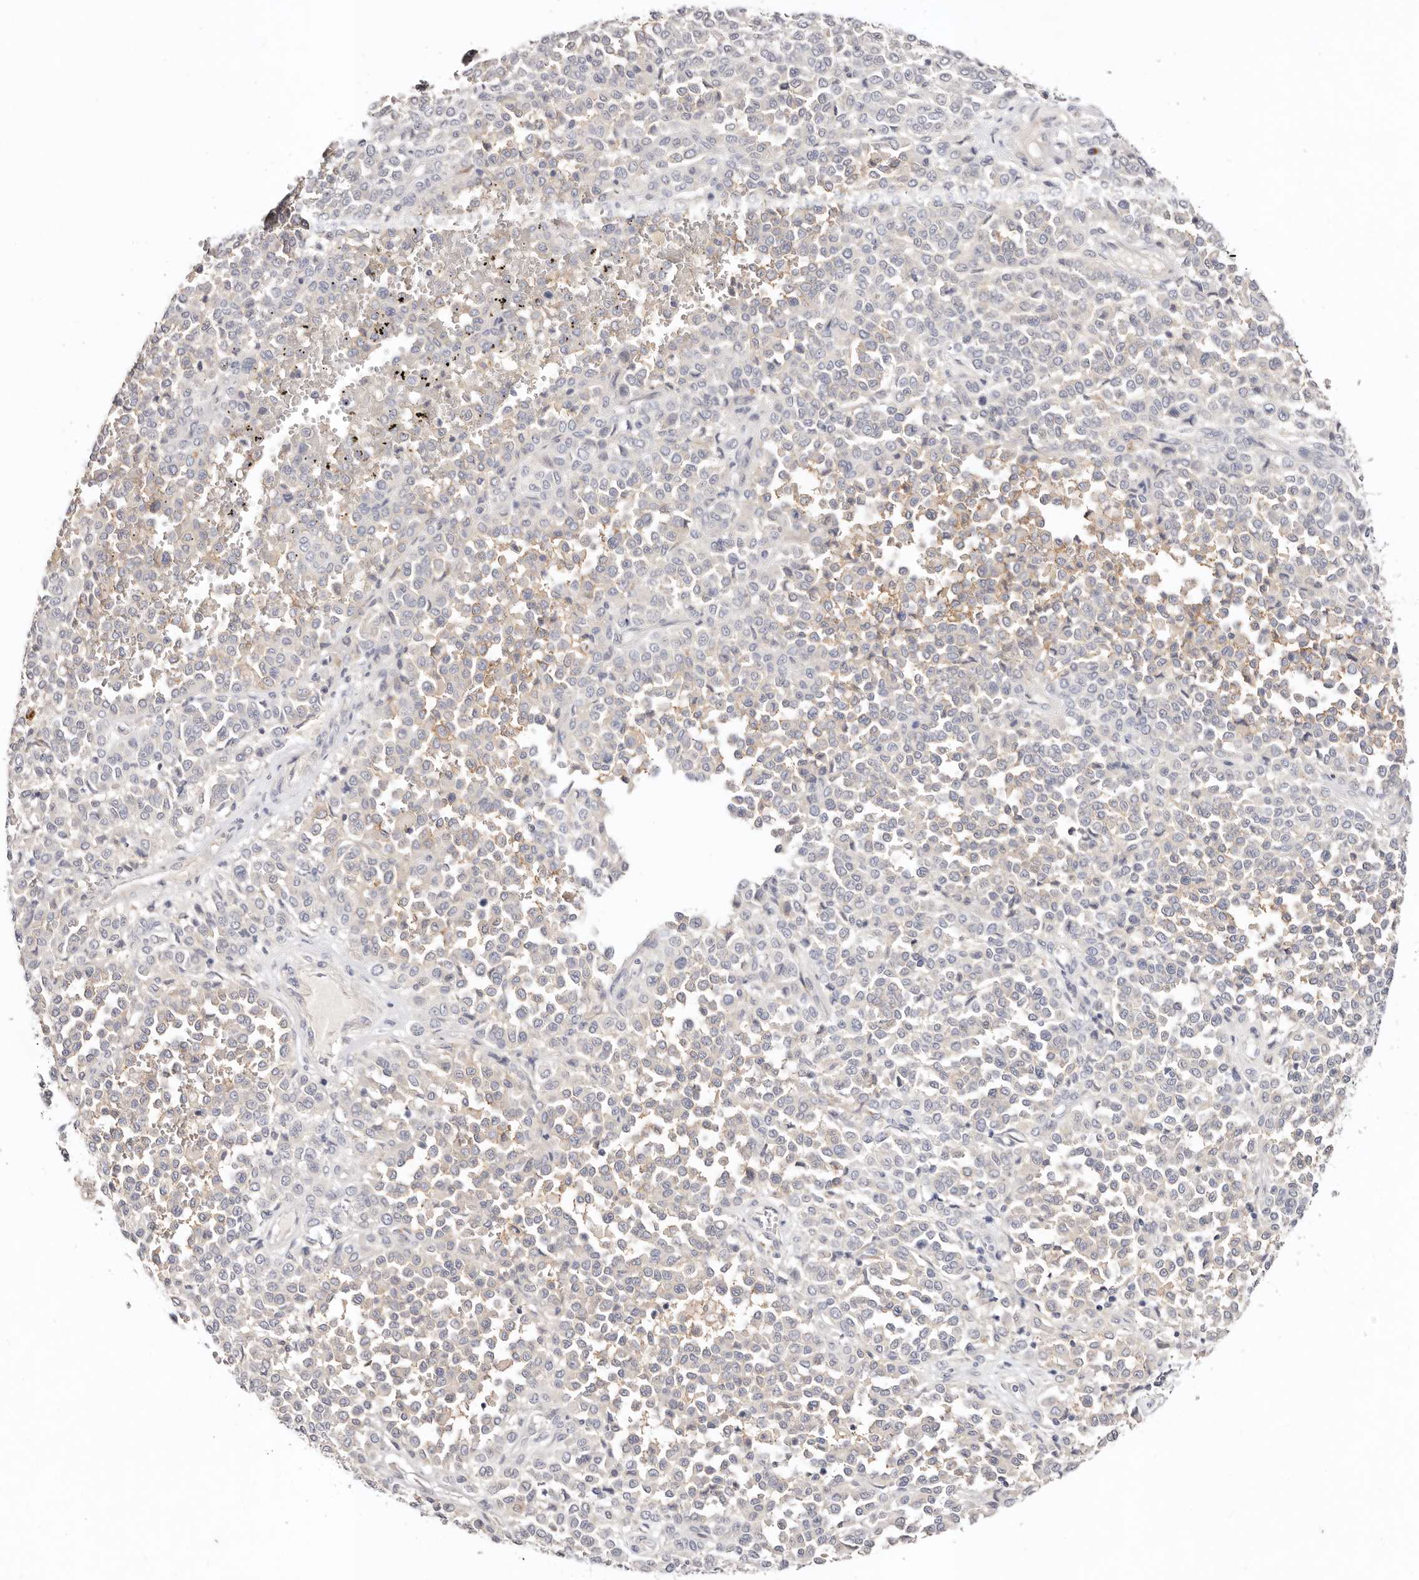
{"staining": {"intensity": "negative", "quantity": "none", "location": "none"}, "tissue": "melanoma", "cell_type": "Tumor cells", "image_type": "cancer", "snomed": [{"axis": "morphology", "description": "Malignant melanoma, Metastatic site"}, {"axis": "topography", "description": "Pancreas"}], "caption": "High power microscopy histopathology image of an IHC micrograph of melanoma, revealing no significant positivity in tumor cells.", "gene": "DNASE1", "patient": {"sex": "female", "age": 30}}